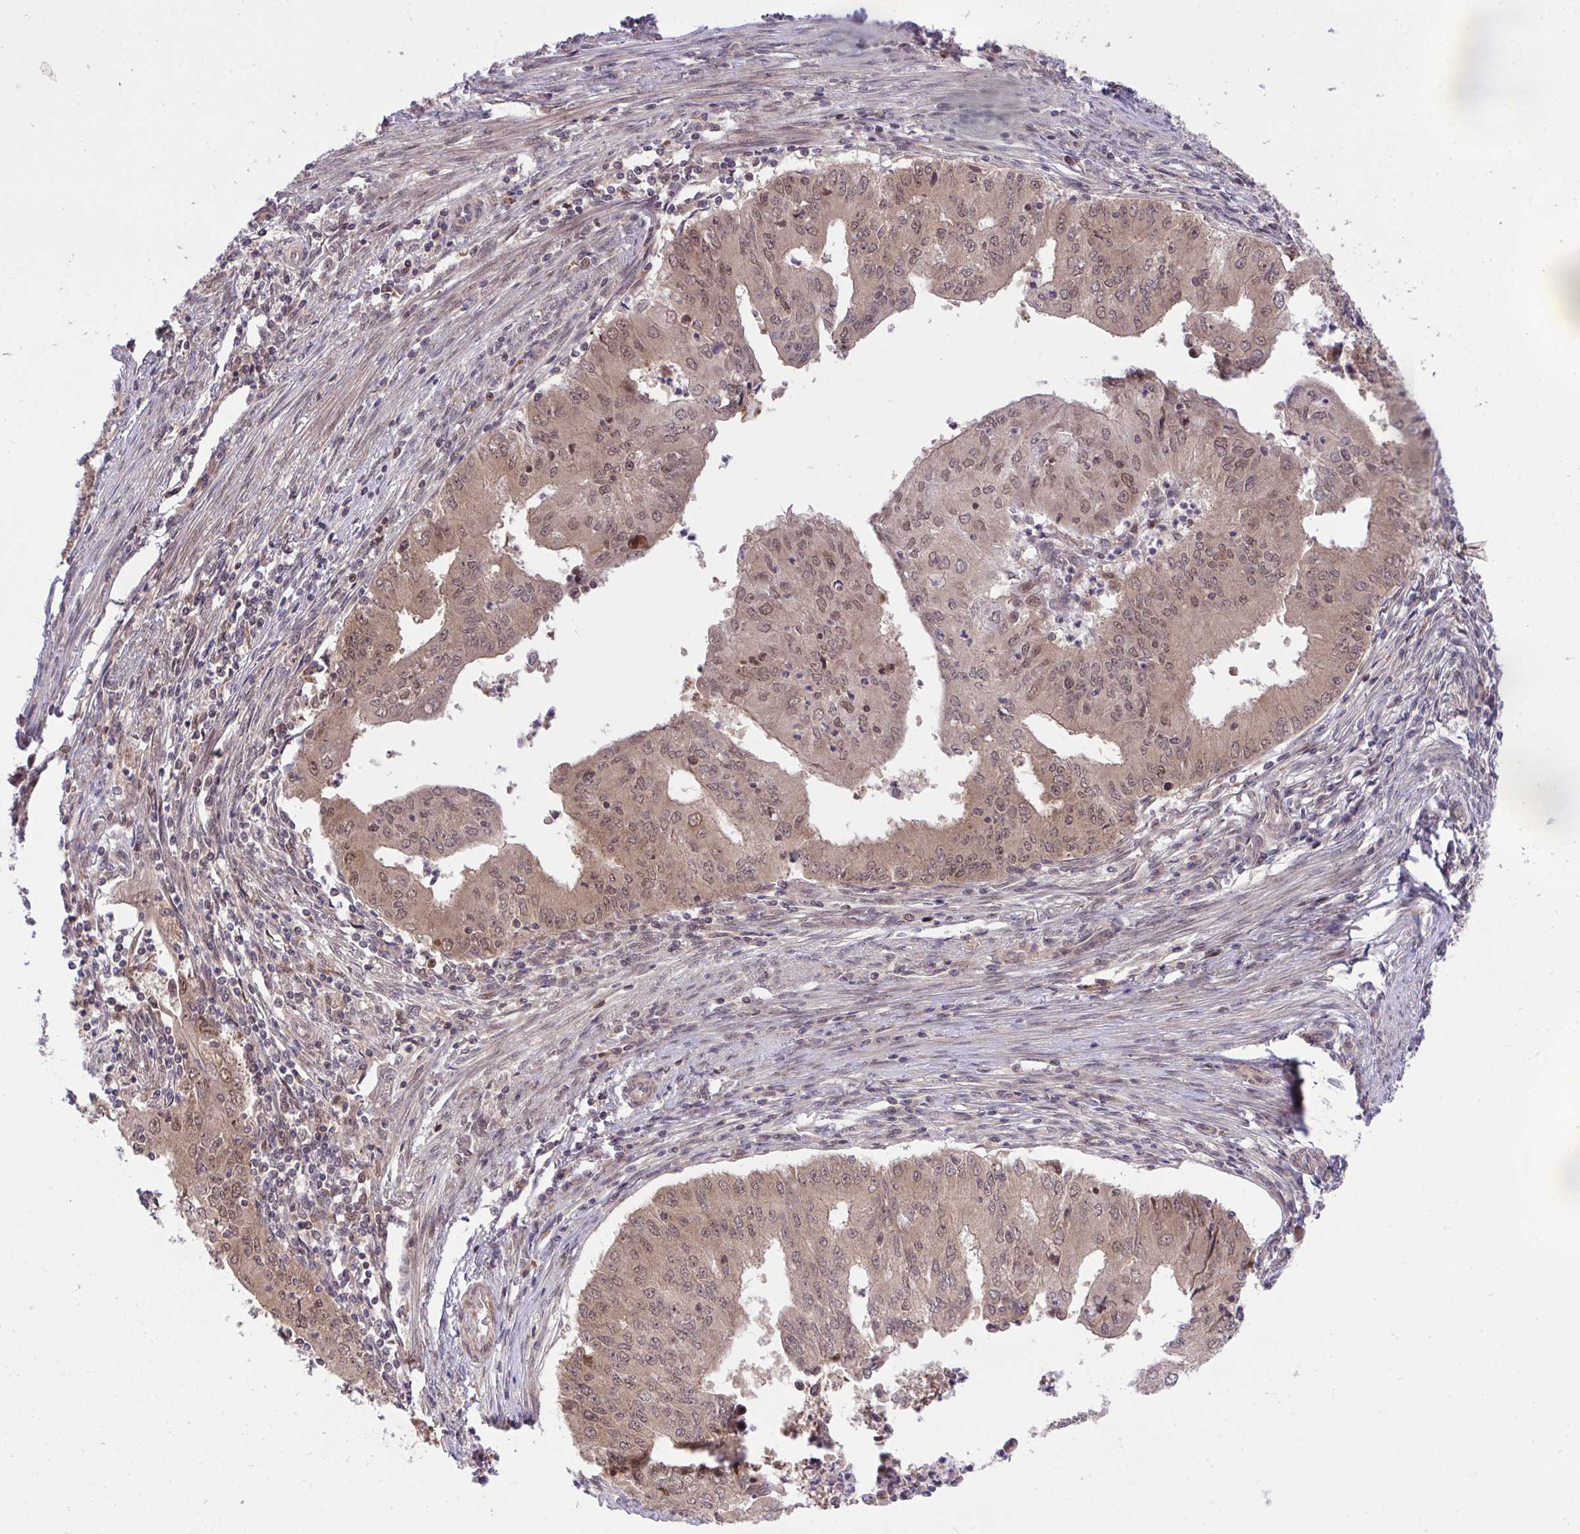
{"staining": {"intensity": "moderate", "quantity": ">75%", "location": "cytoplasmic/membranous"}, "tissue": "endometrial cancer", "cell_type": "Tumor cells", "image_type": "cancer", "snomed": [{"axis": "morphology", "description": "Adenocarcinoma, NOS"}, {"axis": "topography", "description": "Endometrium"}], "caption": "Immunohistochemistry staining of adenocarcinoma (endometrial), which shows medium levels of moderate cytoplasmic/membranous positivity in approximately >75% of tumor cells indicating moderate cytoplasmic/membranous protein positivity. The staining was performed using DAB (brown) for protein detection and nuclei were counterstained in hematoxylin (blue).", "gene": "ERI1", "patient": {"sex": "female", "age": 50}}